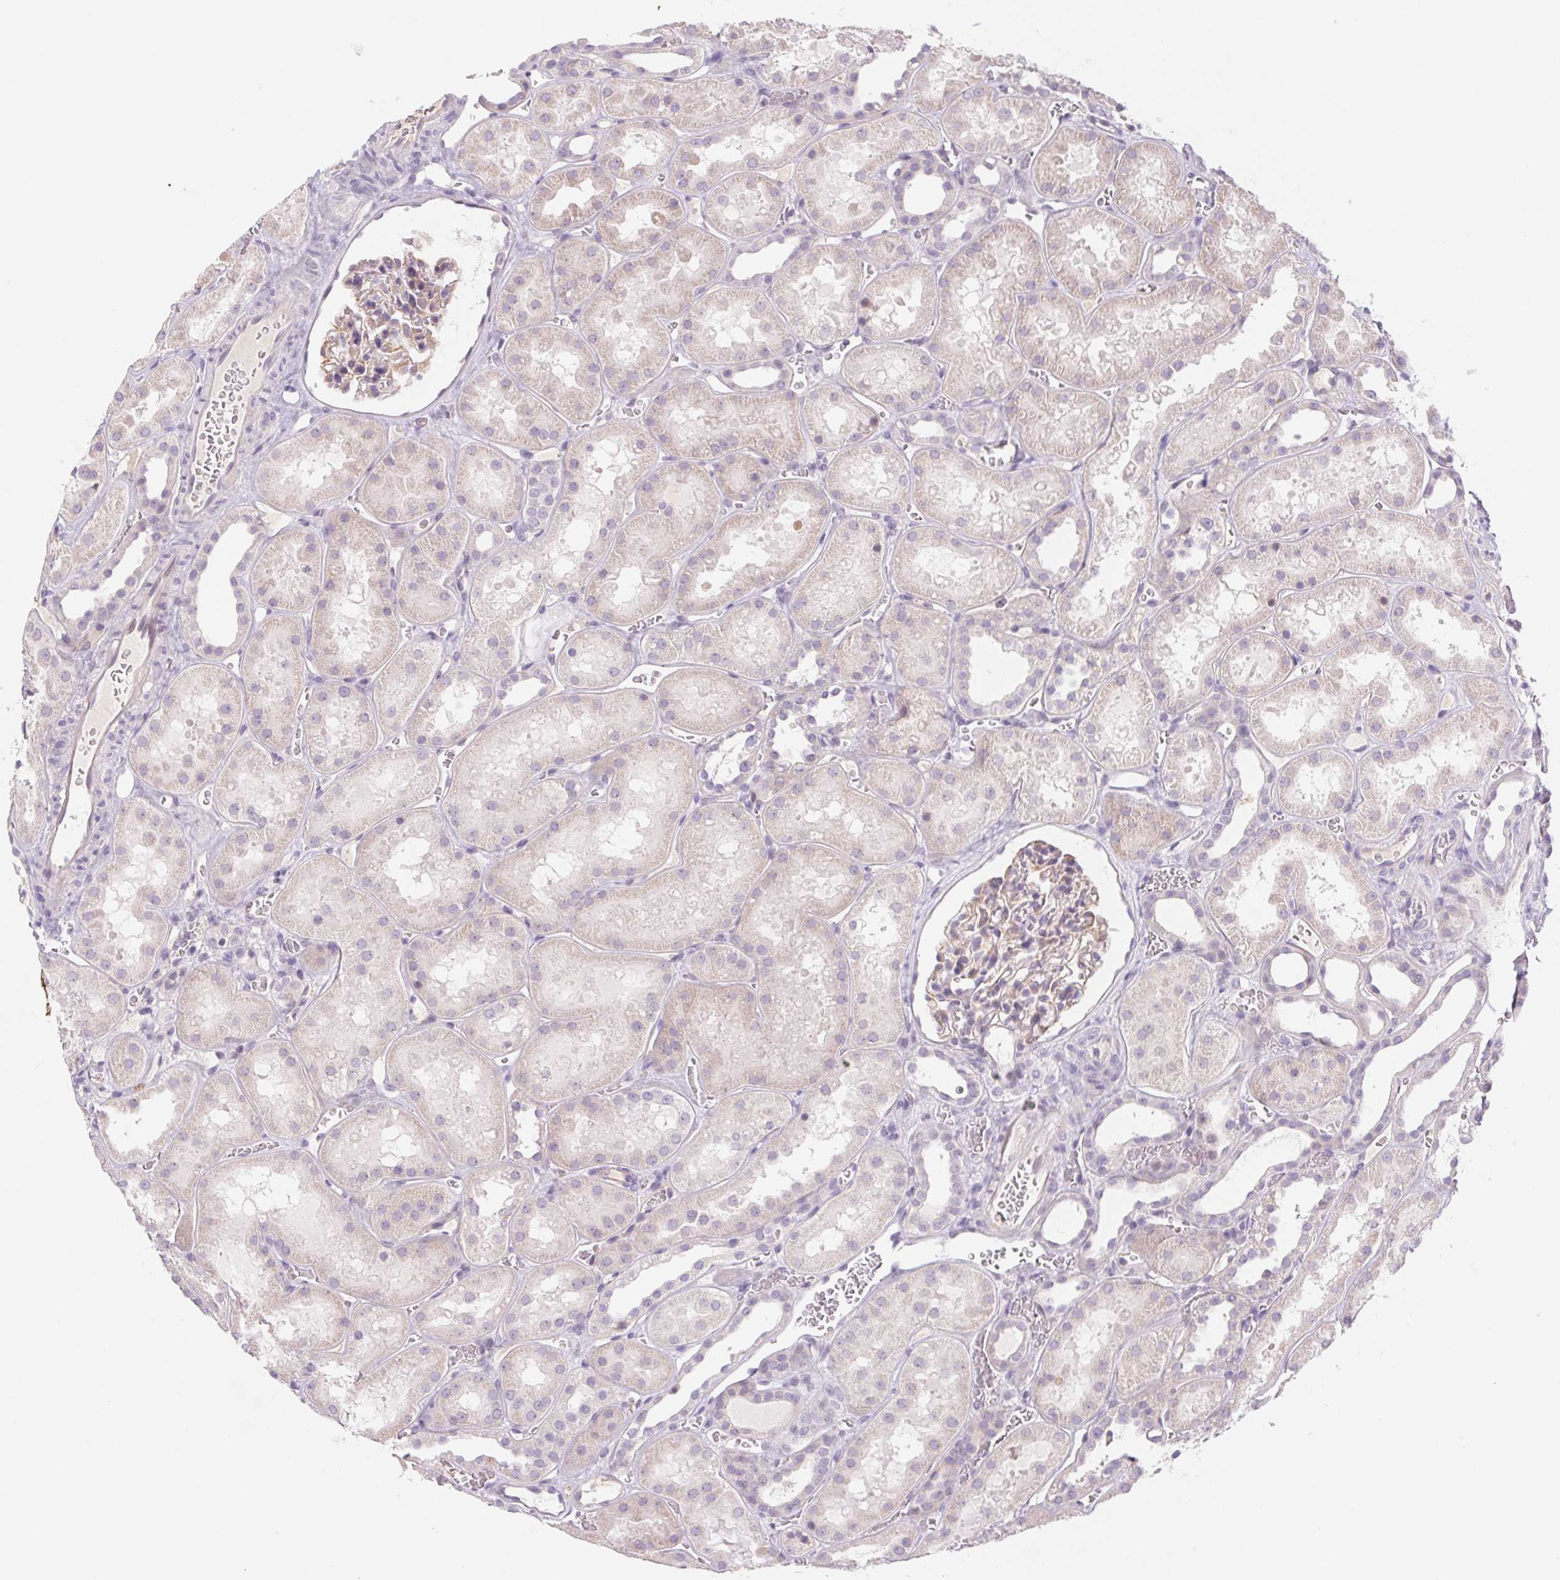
{"staining": {"intensity": "weak", "quantity": "<25%", "location": "cytoplasmic/membranous"}, "tissue": "kidney", "cell_type": "Cells in glomeruli", "image_type": "normal", "snomed": [{"axis": "morphology", "description": "Normal tissue, NOS"}, {"axis": "topography", "description": "Kidney"}], "caption": "Immunohistochemical staining of normal kidney displays no significant expression in cells in glomeruli.", "gene": "KRT1", "patient": {"sex": "female", "age": 41}}